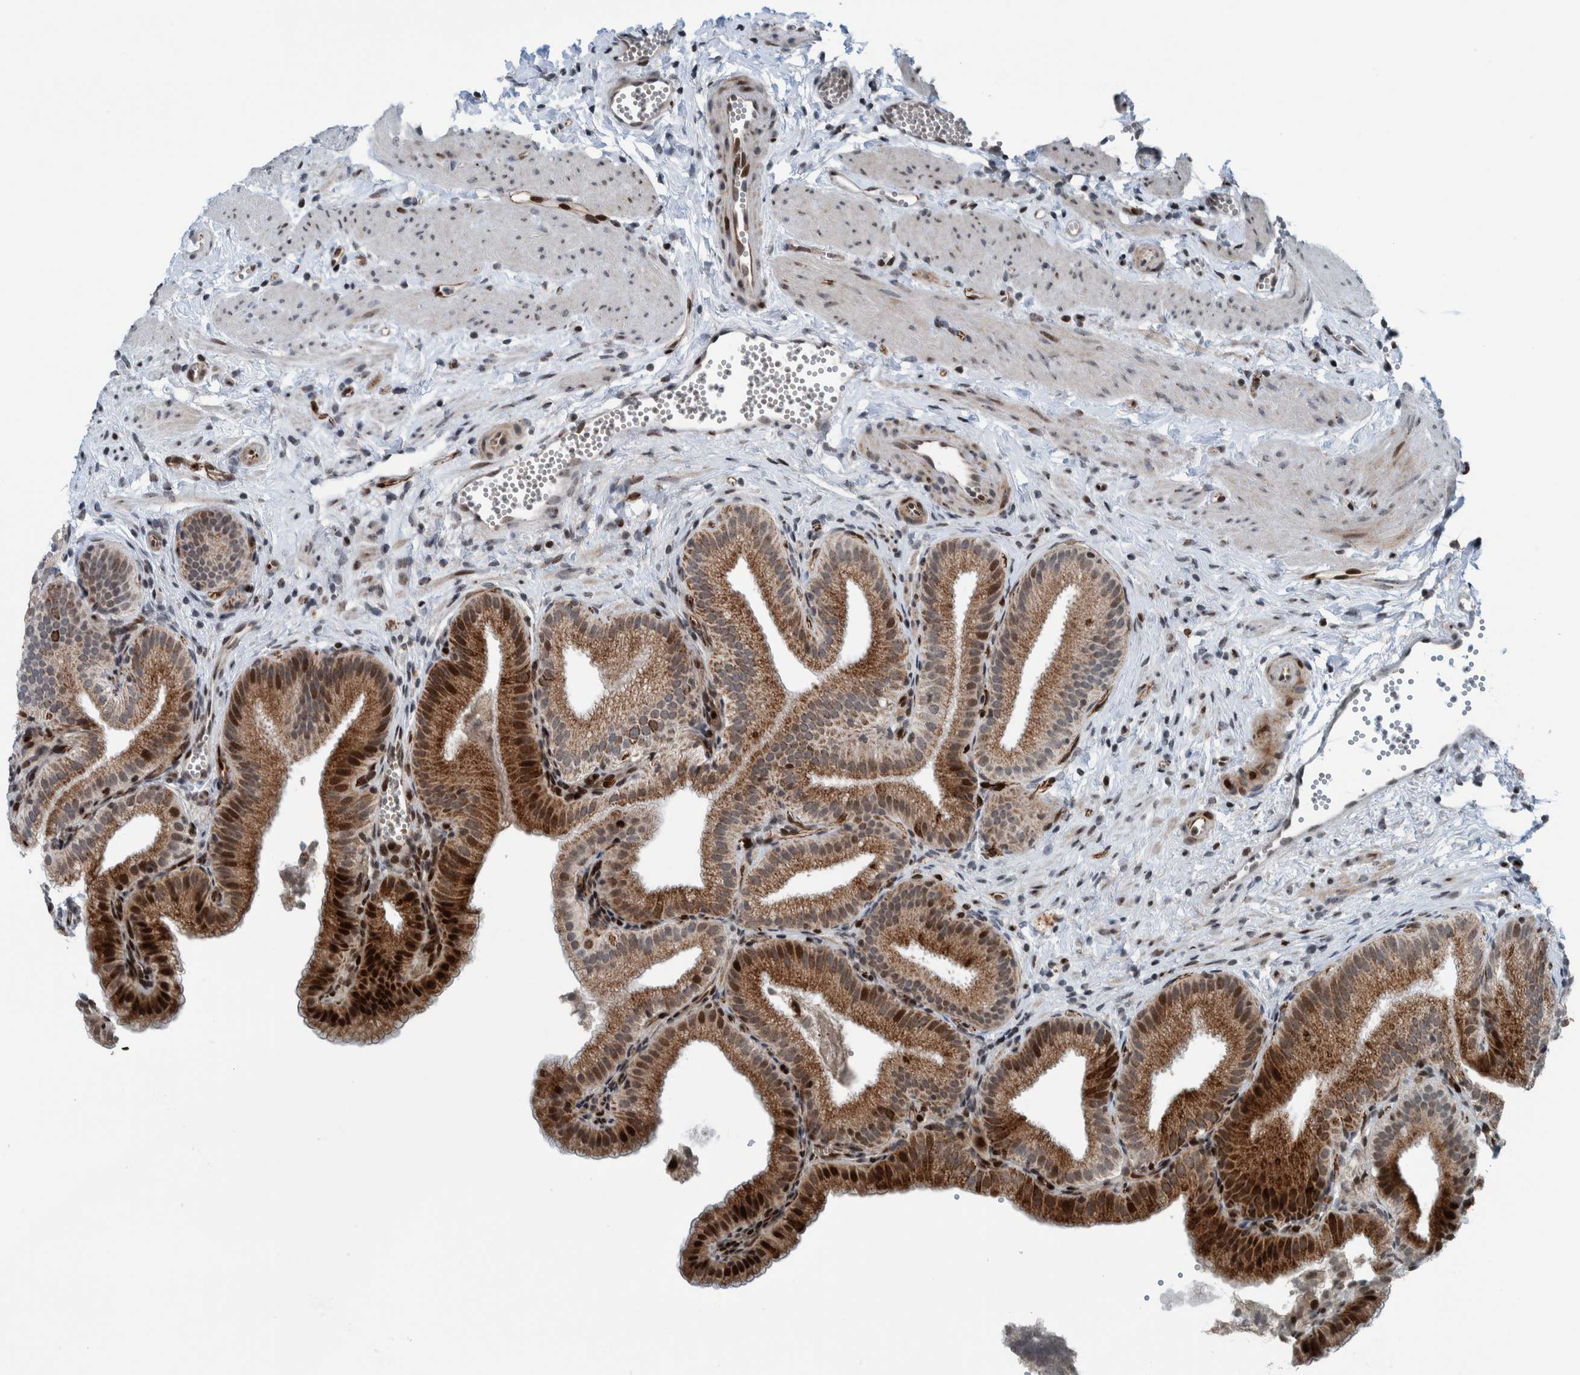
{"staining": {"intensity": "strong", "quantity": ">75%", "location": "cytoplasmic/membranous,nuclear"}, "tissue": "gallbladder", "cell_type": "Glandular cells", "image_type": "normal", "snomed": [{"axis": "morphology", "description": "Normal tissue, NOS"}, {"axis": "topography", "description": "Gallbladder"}], "caption": "Protein analysis of benign gallbladder displays strong cytoplasmic/membranous,nuclear staining in approximately >75% of glandular cells.", "gene": "ZNF366", "patient": {"sex": "male", "age": 38}}